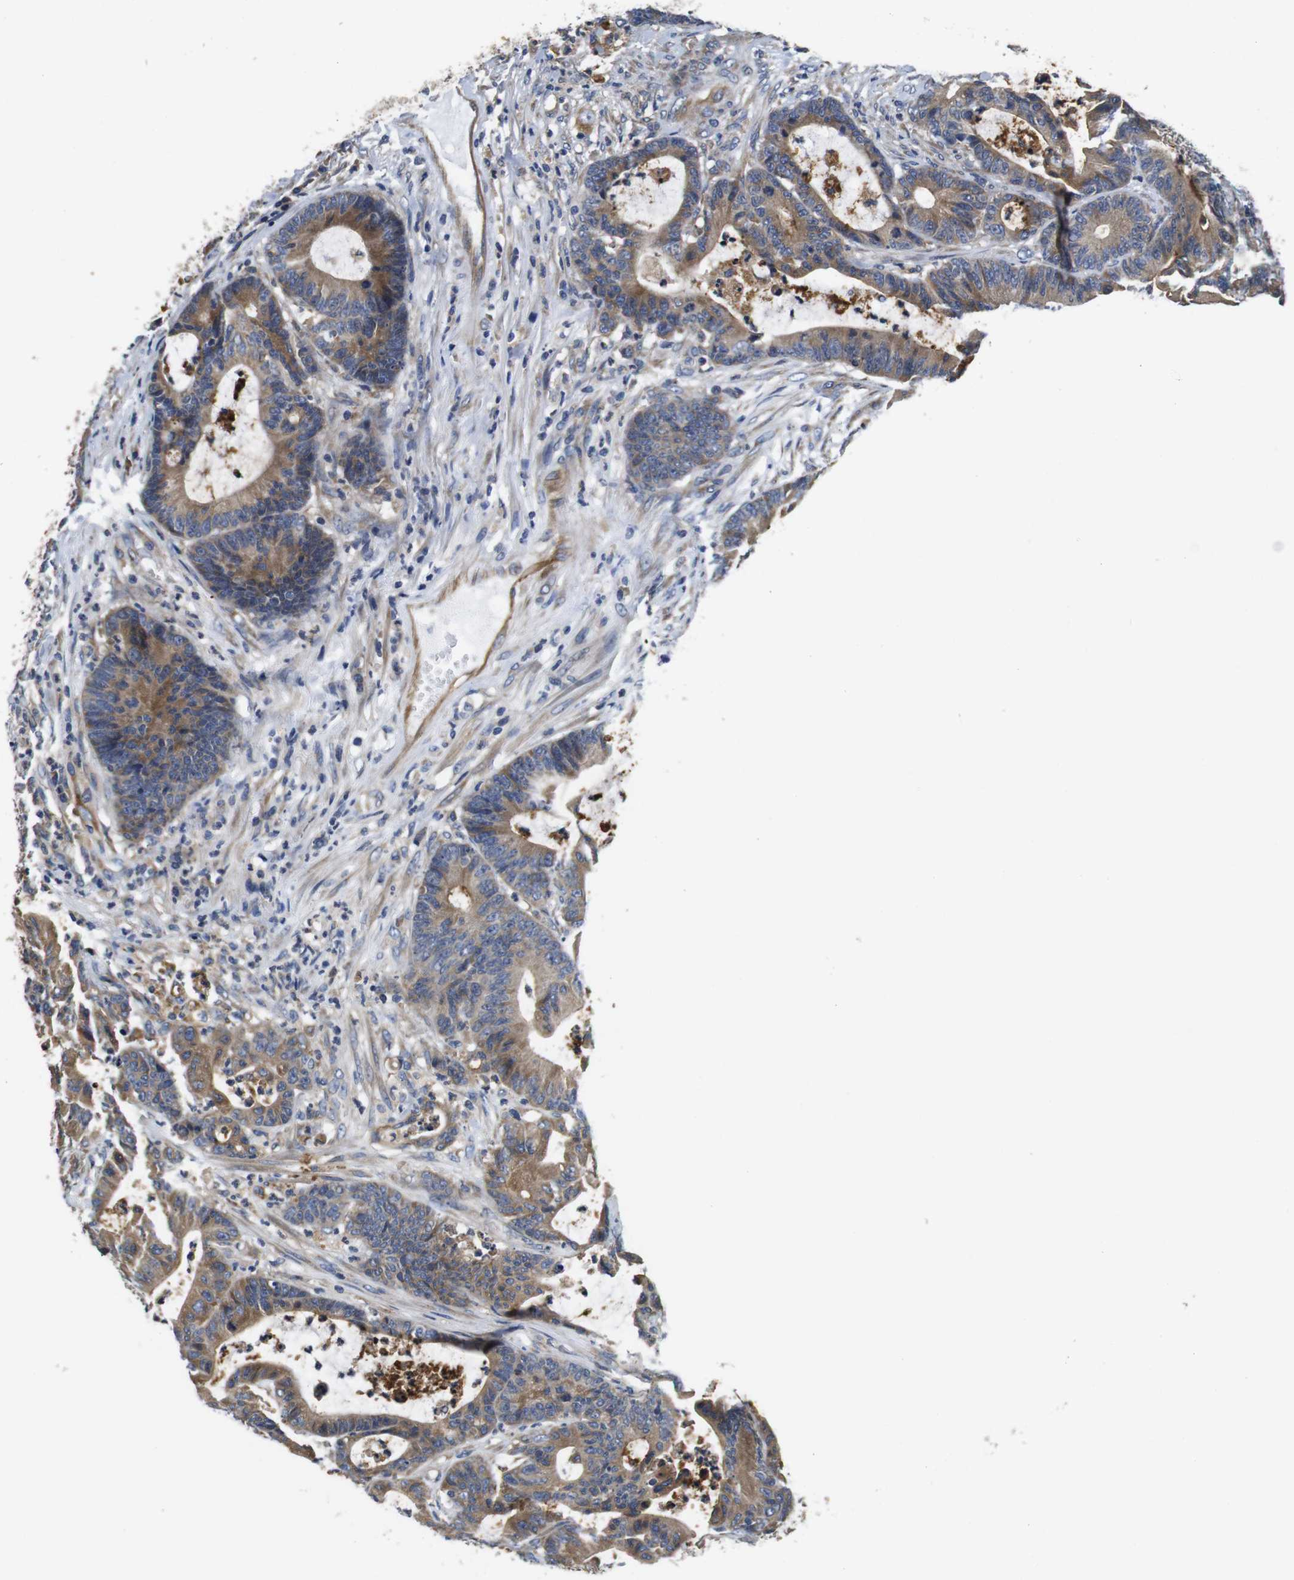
{"staining": {"intensity": "moderate", "quantity": ">75%", "location": "cytoplasmic/membranous"}, "tissue": "colorectal cancer", "cell_type": "Tumor cells", "image_type": "cancer", "snomed": [{"axis": "morphology", "description": "Adenocarcinoma, NOS"}, {"axis": "topography", "description": "Colon"}], "caption": "A brown stain shows moderate cytoplasmic/membranous staining of a protein in human colorectal cancer tumor cells.", "gene": "MARCHF7", "patient": {"sex": "female", "age": 84}}